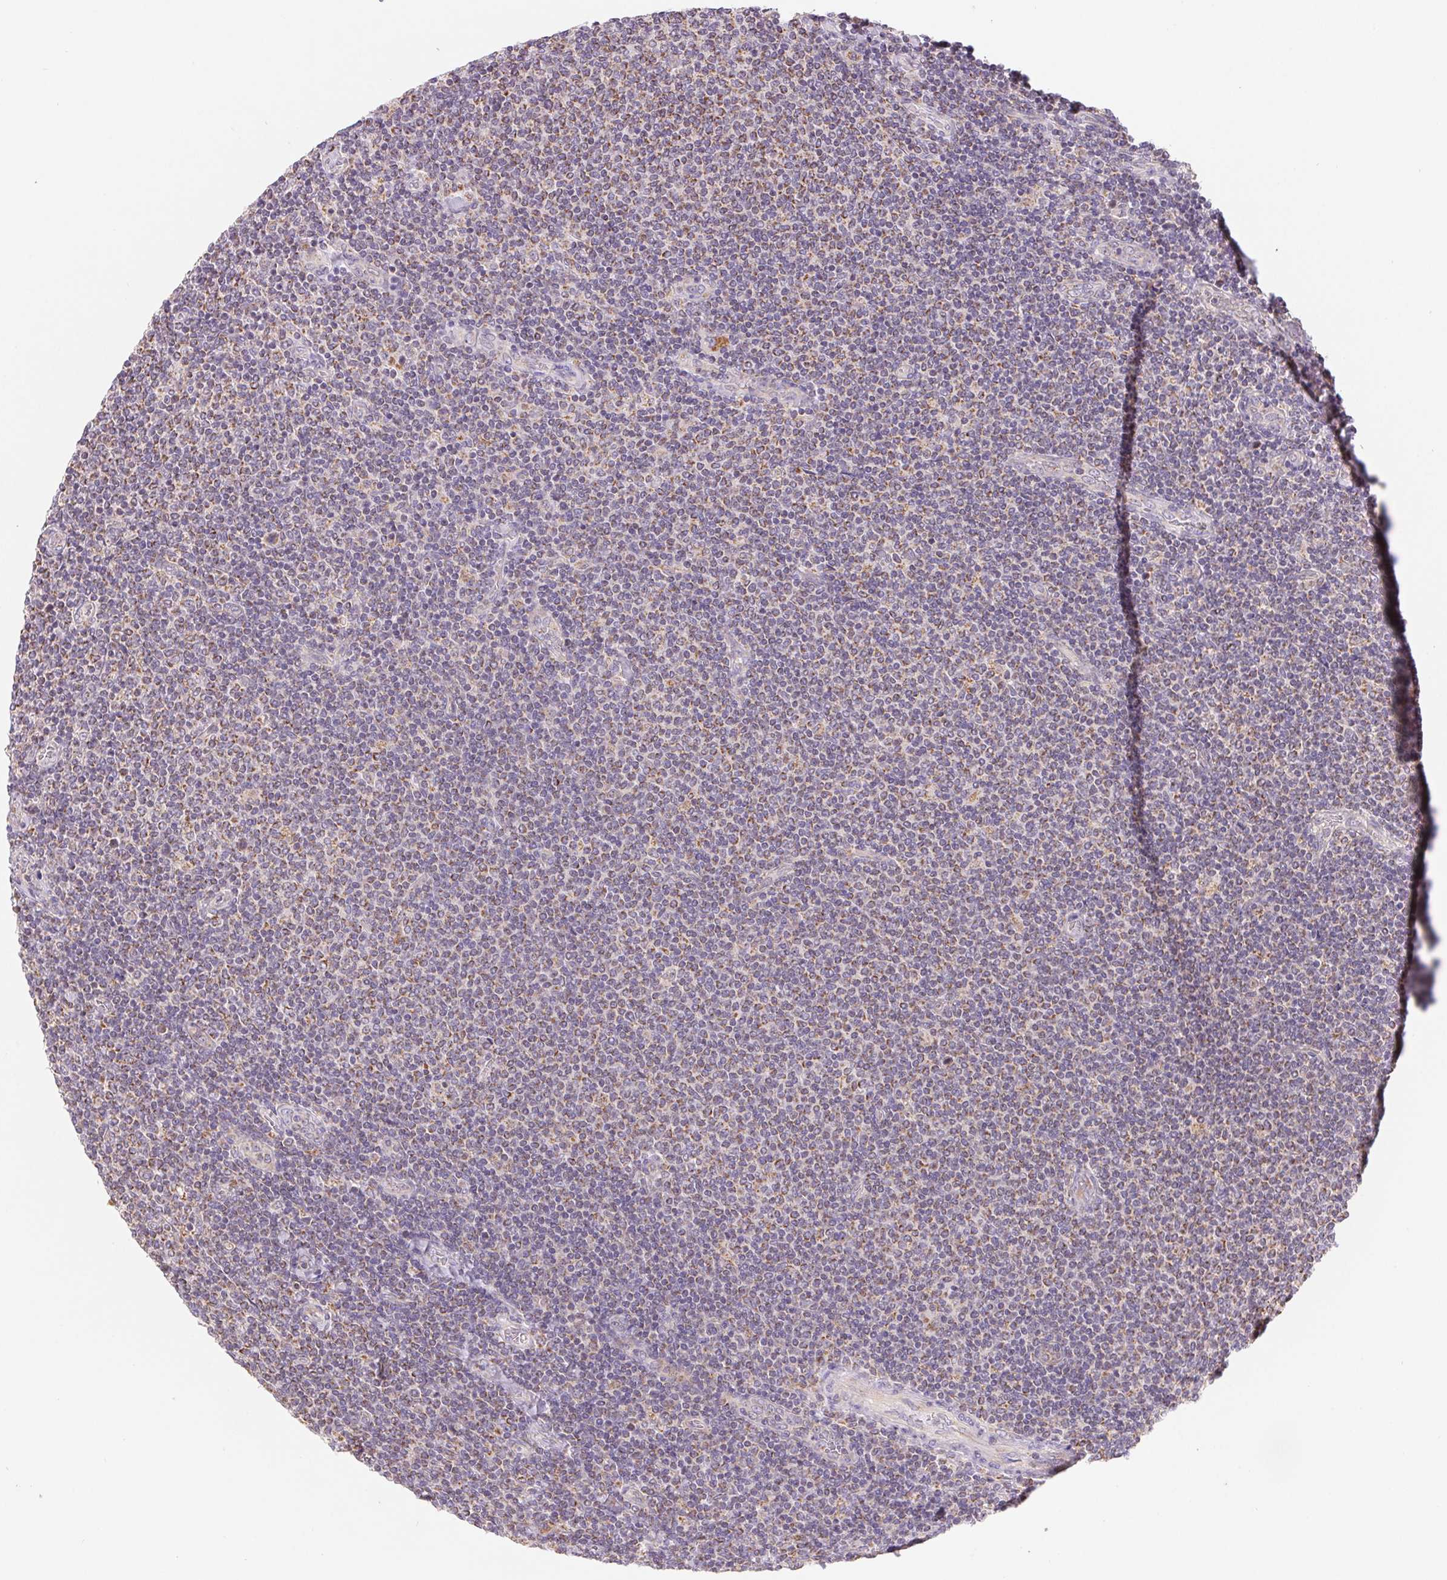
{"staining": {"intensity": "negative", "quantity": "none", "location": "none"}, "tissue": "lymphoma", "cell_type": "Tumor cells", "image_type": "cancer", "snomed": [{"axis": "morphology", "description": "Malignant lymphoma, non-Hodgkin's type, Low grade"}, {"axis": "topography", "description": "Lymph node"}], "caption": "Lymphoma was stained to show a protein in brown. There is no significant positivity in tumor cells.", "gene": "EMC6", "patient": {"sex": "male", "age": 52}}